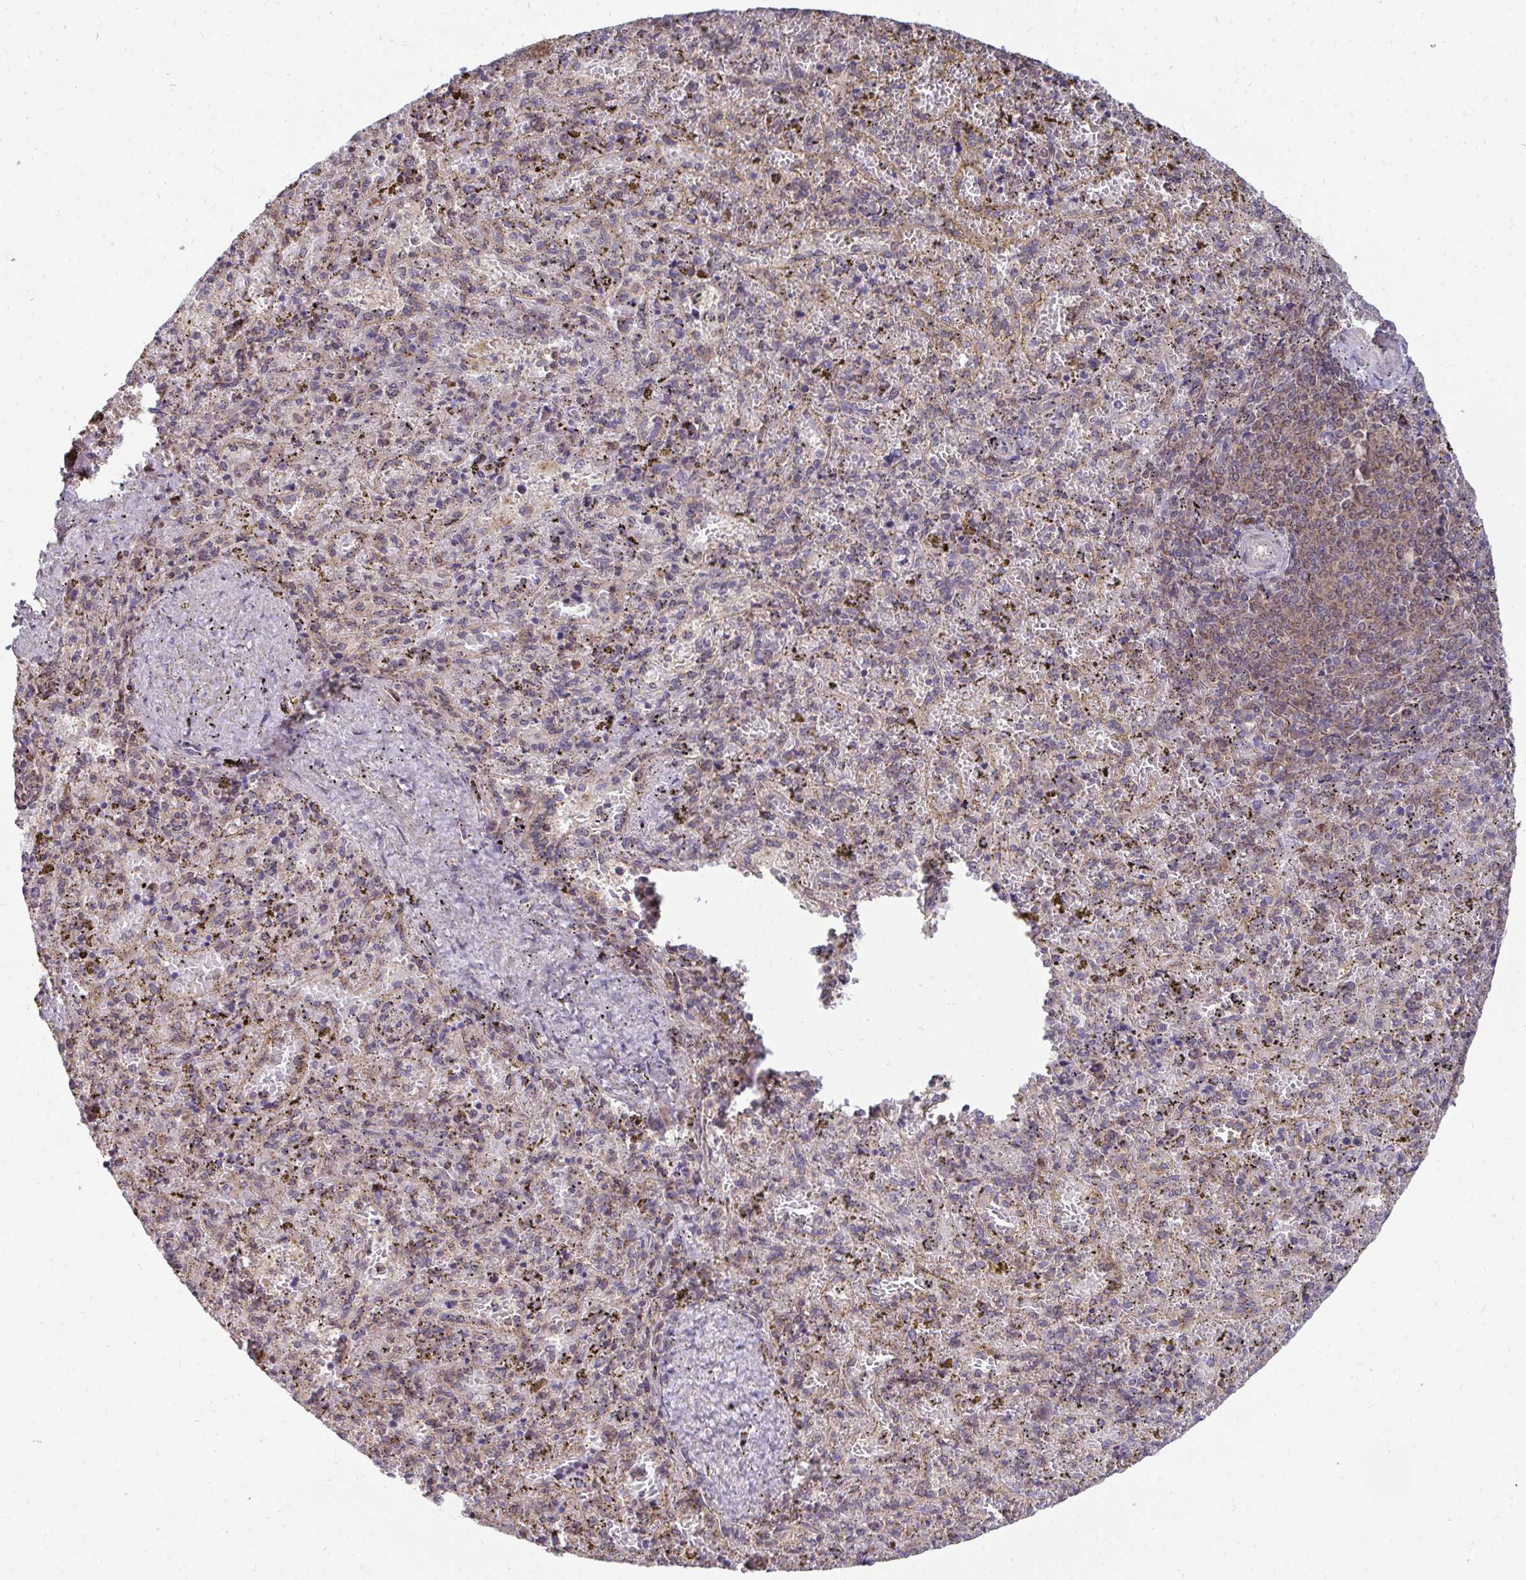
{"staining": {"intensity": "moderate", "quantity": "25%-75%", "location": "cytoplasmic/membranous"}, "tissue": "spleen", "cell_type": "Cells in red pulp", "image_type": "normal", "snomed": [{"axis": "morphology", "description": "Normal tissue, NOS"}, {"axis": "topography", "description": "Spleen"}], "caption": "The image reveals staining of benign spleen, revealing moderate cytoplasmic/membranous protein positivity (brown color) within cells in red pulp. The staining is performed using DAB (3,3'-diaminobenzidine) brown chromogen to label protein expression. The nuclei are counter-stained blue using hematoxylin.", "gene": "DNAJA2", "patient": {"sex": "female", "age": 50}}